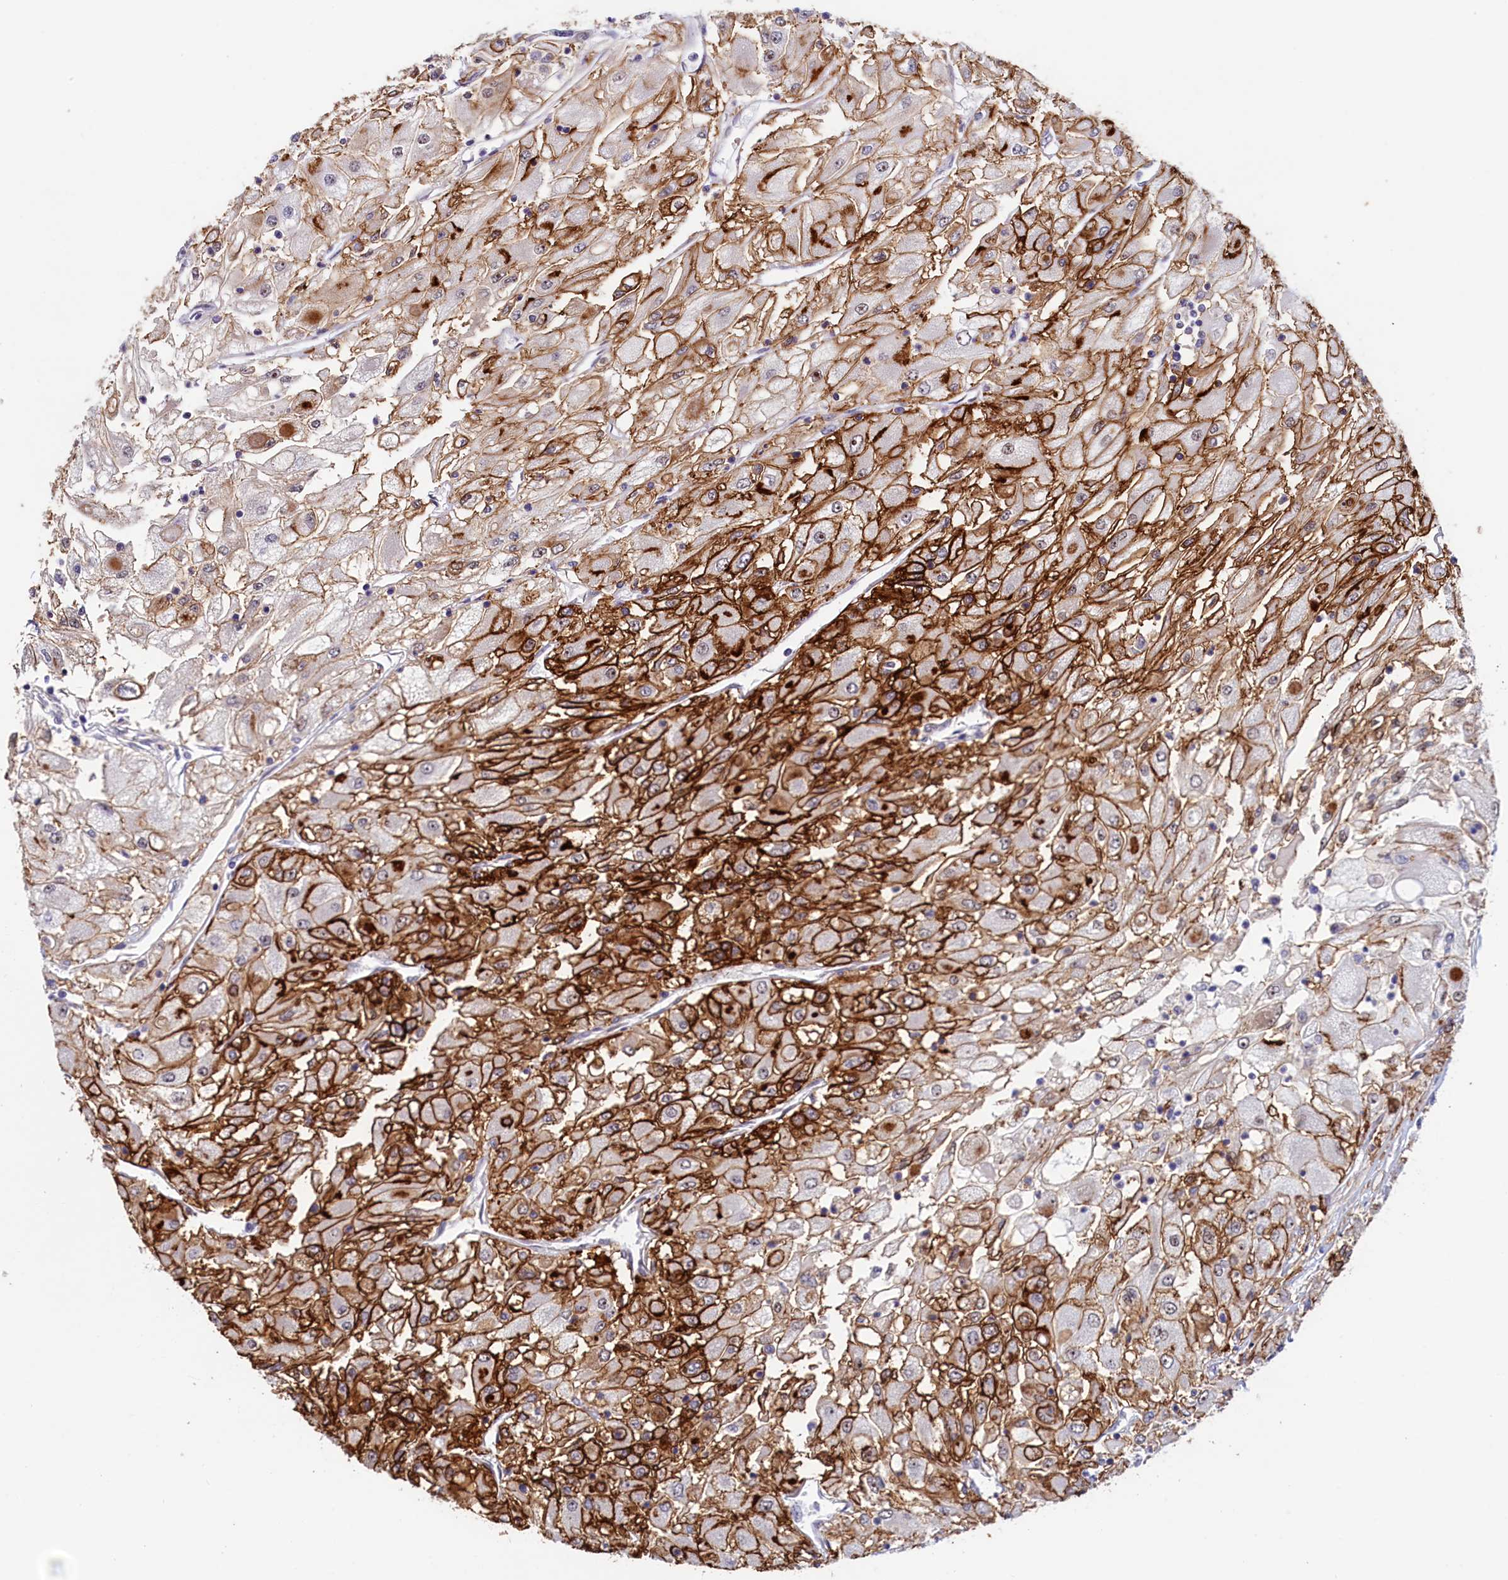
{"staining": {"intensity": "strong", "quantity": "25%-75%", "location": "cytoplasmic/membranous"}, "tissue": "renal cancer", "cell_type": "Tumor cells", "image_type": "cancer", "snomed": [{"axis": "morphology", "description": "Adenocarcinoma, NOS"}, {"axis": "topography", "description": "Kidney"}], "caption": "Human adenocarcinoma (renal) stained for a protein (brown) reveals strong cytoplasmic/membranous positive positivity in approximately 25%-75% of tumor cells.", "gene": "PACSIN3", "patient": {"sex": "male", "age": 80}}